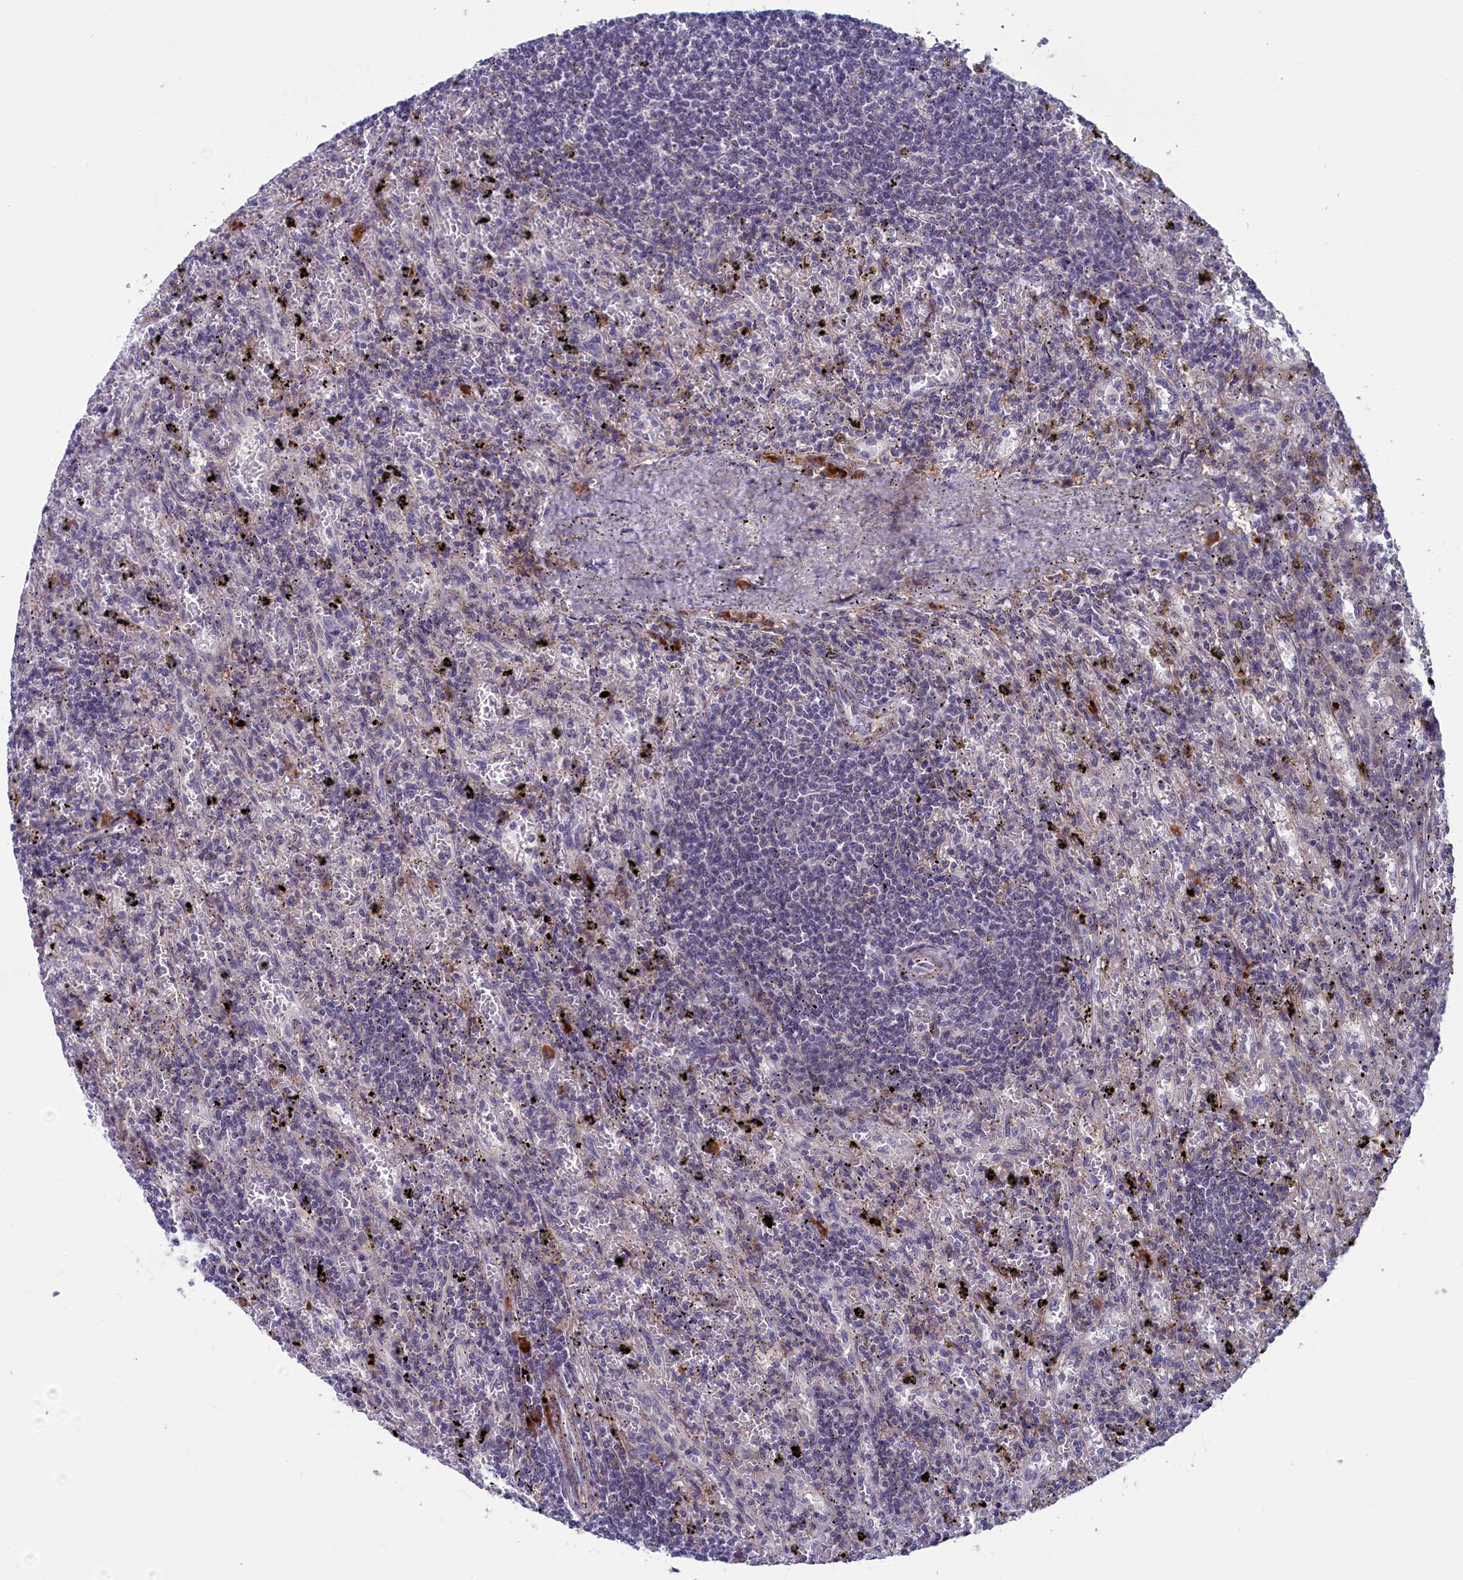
{"staining": {"intensity": "negative", "quantity": "none", "location": "none"}, "tissue": "lymphoma", "cell_type": "Tumor cells", "image_type": "cancer", "snomed": [{"axis": "morphology", "description": "Malignant lymphoma, non-Hodgkin's type, Low grade"}, {"axis": "topography", "description": "Spleen"}], "caption": "IHC of human low-grade malignant lymphoma, non-Hodgkin's type shows no staining in tumor cells.", "gene": "CNEP1R1", "patient": {"sex": "male", "age": 76}}